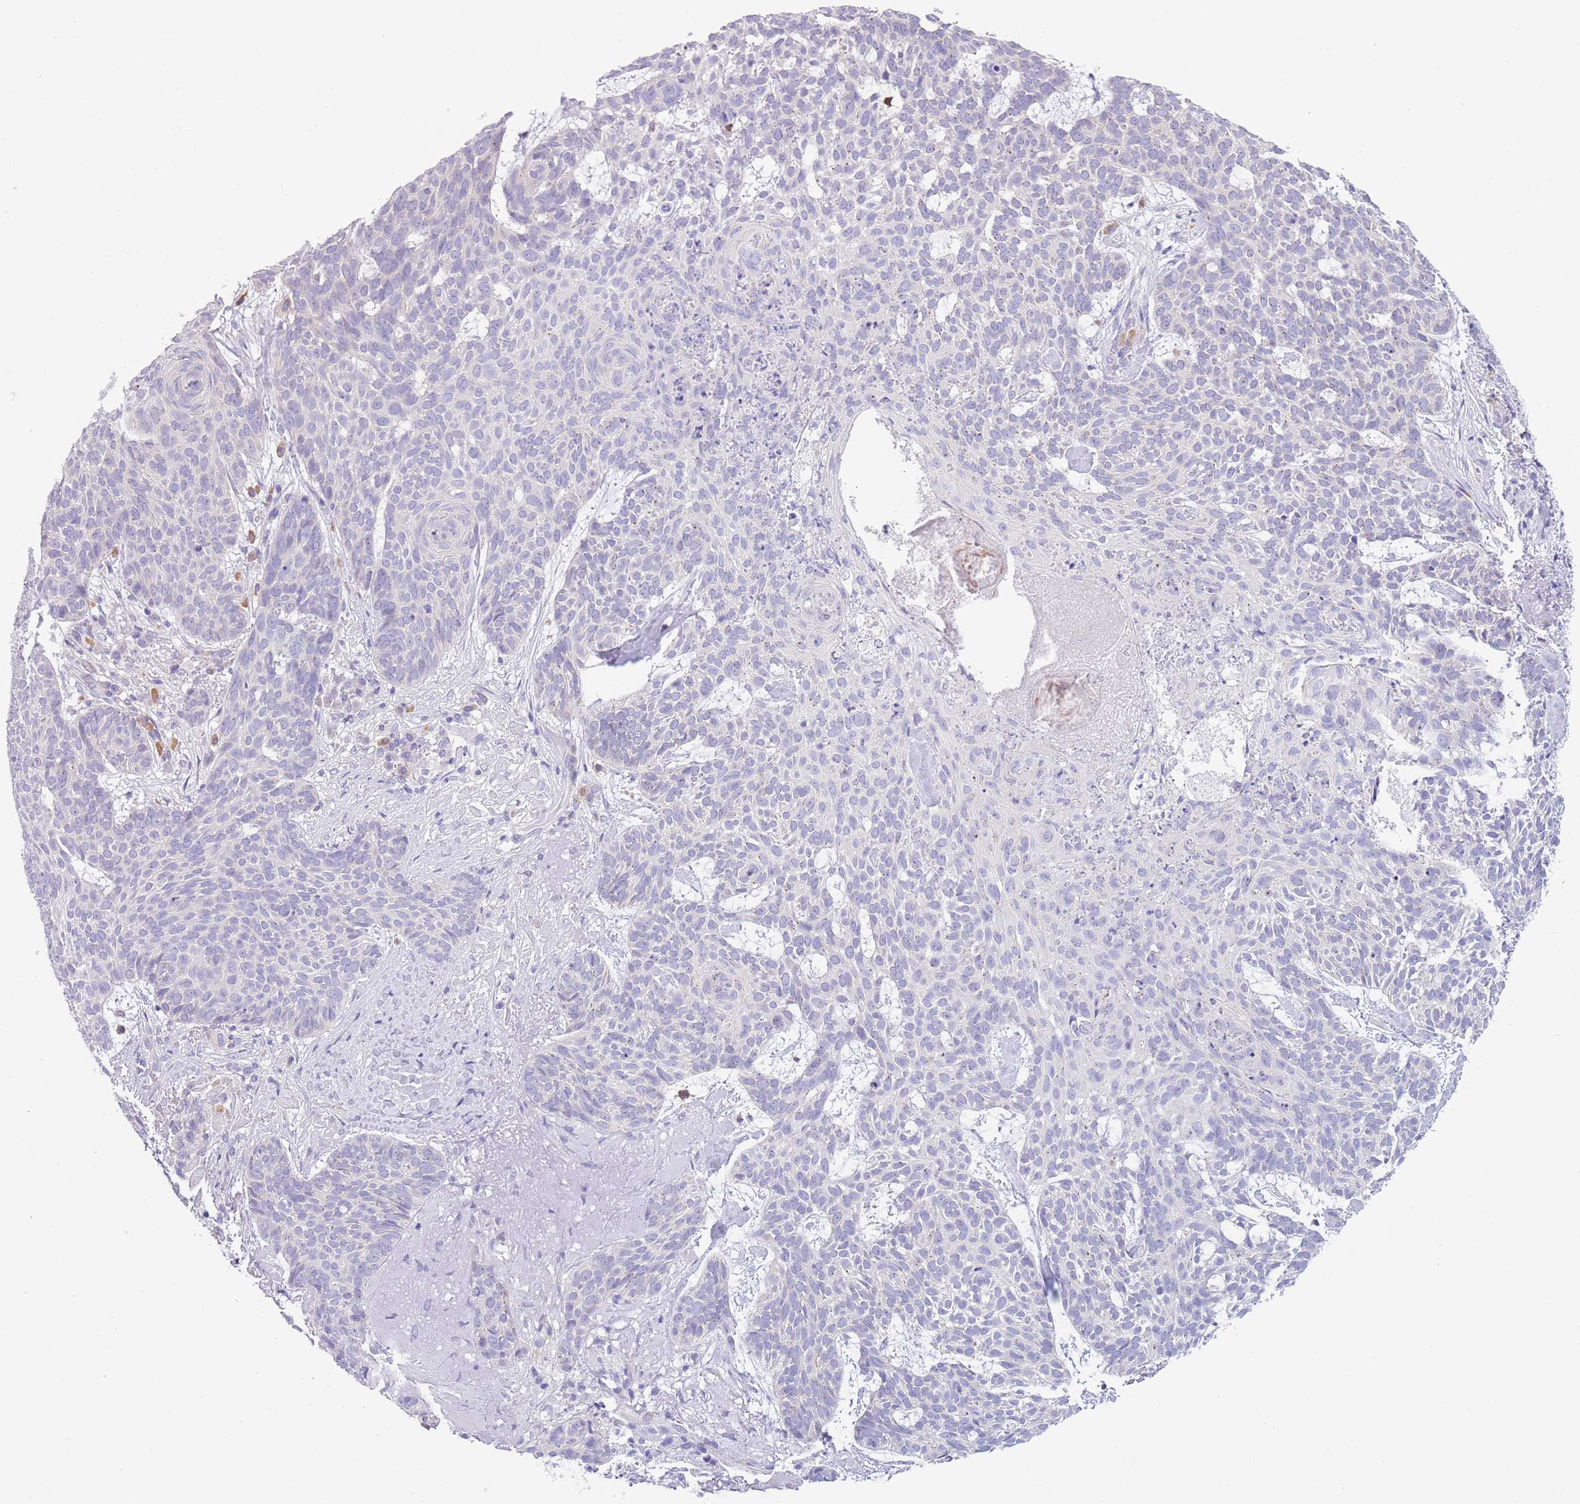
{"staining": {"intensity": "negative", "quantity": "none", "location": "none"}, "tissue": "skin cancer", "cell_type": "Tumor cells", "image_type": "cancer", "snomed": [{"axis": "morphology", "description": "Basal cell carcinoma"}, {"axis": "topography", "description": "Skin"}], "caption": "Human skin cancer stained for a protein using immunohistochemistry (IHC) reveals no expression in tumor cells.", "gene": "ZFP2", "patient": {"sex": "female", "age": 89}}